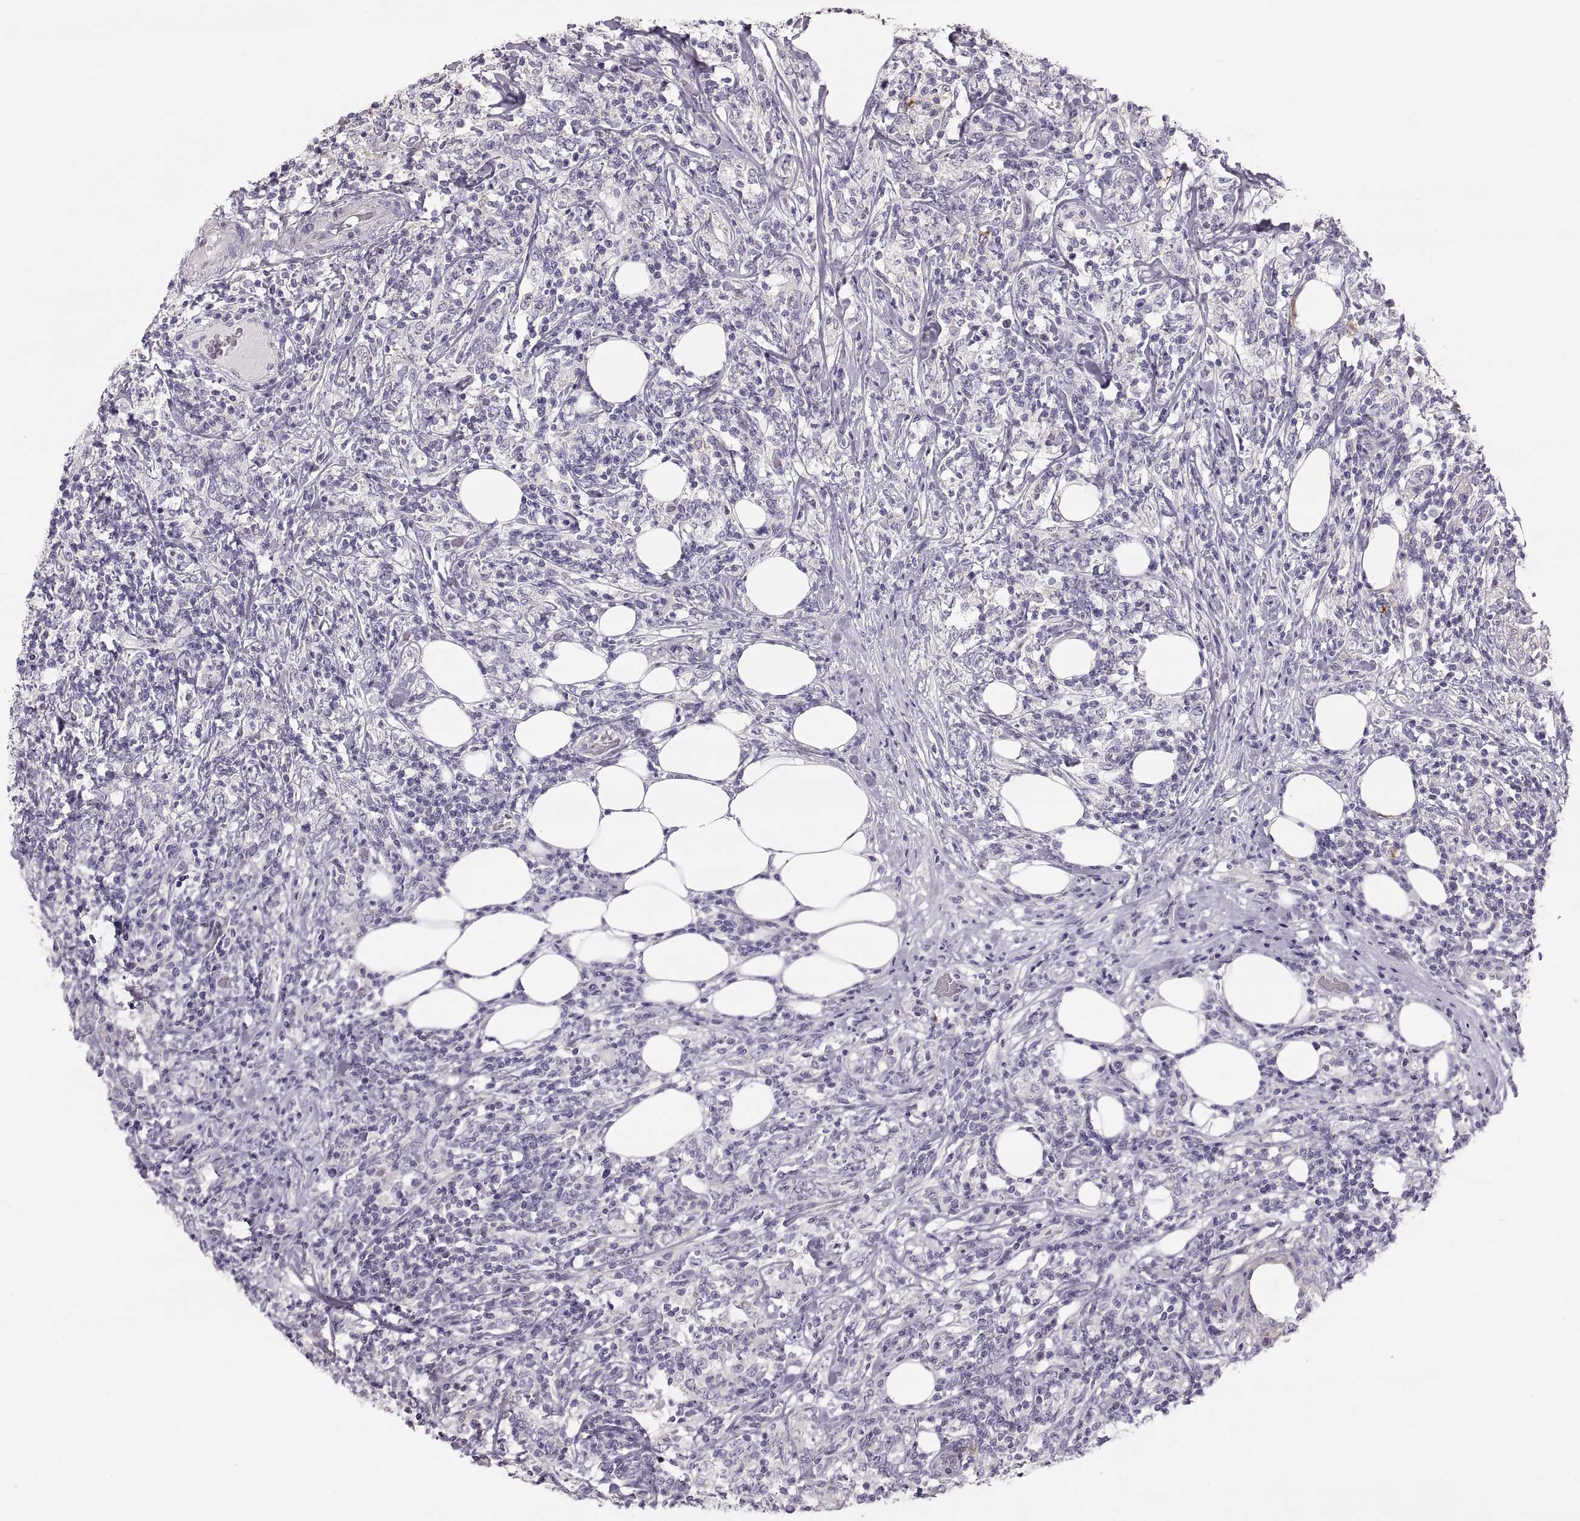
{"staining": {"intensity": "negative", "quantity": "none", "location": "none"}, "tissue": "lymphoma", "cell_type": "Tumor cells", "image_type": "cancer", "snomed": [{"axis": "morphology", "description": "Malignant lymphoma, non-Hodgkin's type, High grade"}, {"axis": "topography", "description": "Lymph node"}], "caption": "A high-resolution micrograph shows IHC staining of malignant lymphoma, non-Hodgkin's type (high-grade), which exhibits no significant expression in tumor cells.", "gene": "RUNDC3A", "patient": {"sex": "female", "age": 84}}